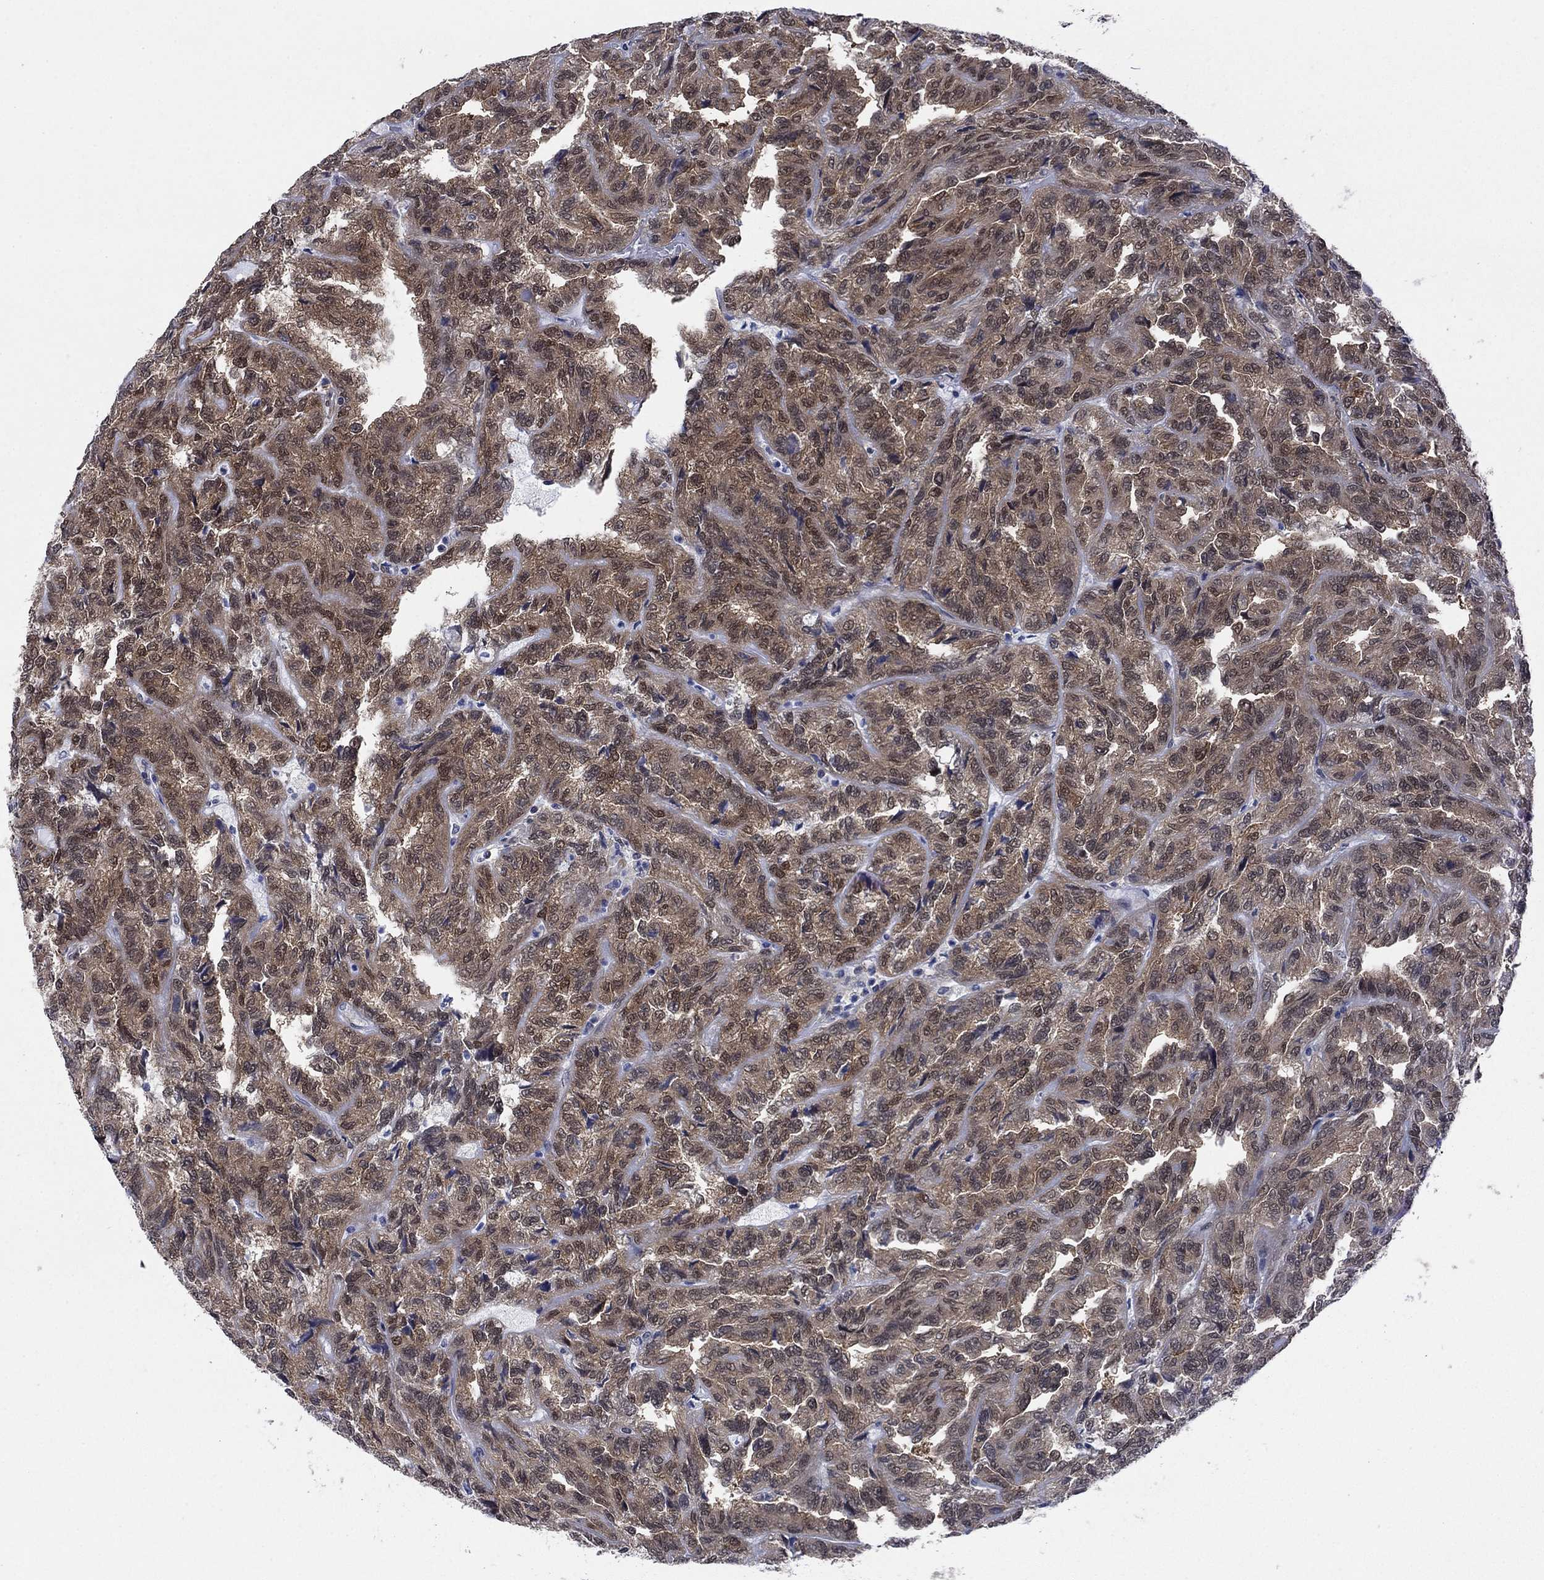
{"staining": {"intensity": "moderate", "quantity": "<25%", "location": "cytoplasmic/membranous"}, "tissue": "renal cancer", "cell_type": "Tumor cells", "image_type": "cancer", "snomed": [{"axis": "morphology", "description": "Adenocarcinoma, NOS"}, {"axis": "topography", "description": "Kidney"}], "caption": "High-magnification brightfield microscopy of renal cancer (adenocarcinoma) stained with DAB (brown) and counterstained with hematoxylin (blue). tumor cells exhibit moderate cytoplasmic/membranous expression is present in approximately<25% of cells. (DAB IHC, brown staining for protein, blue staining for nuclei).", "gene": "FKBP4", "patient": {"sex": "male", "age": 79}}